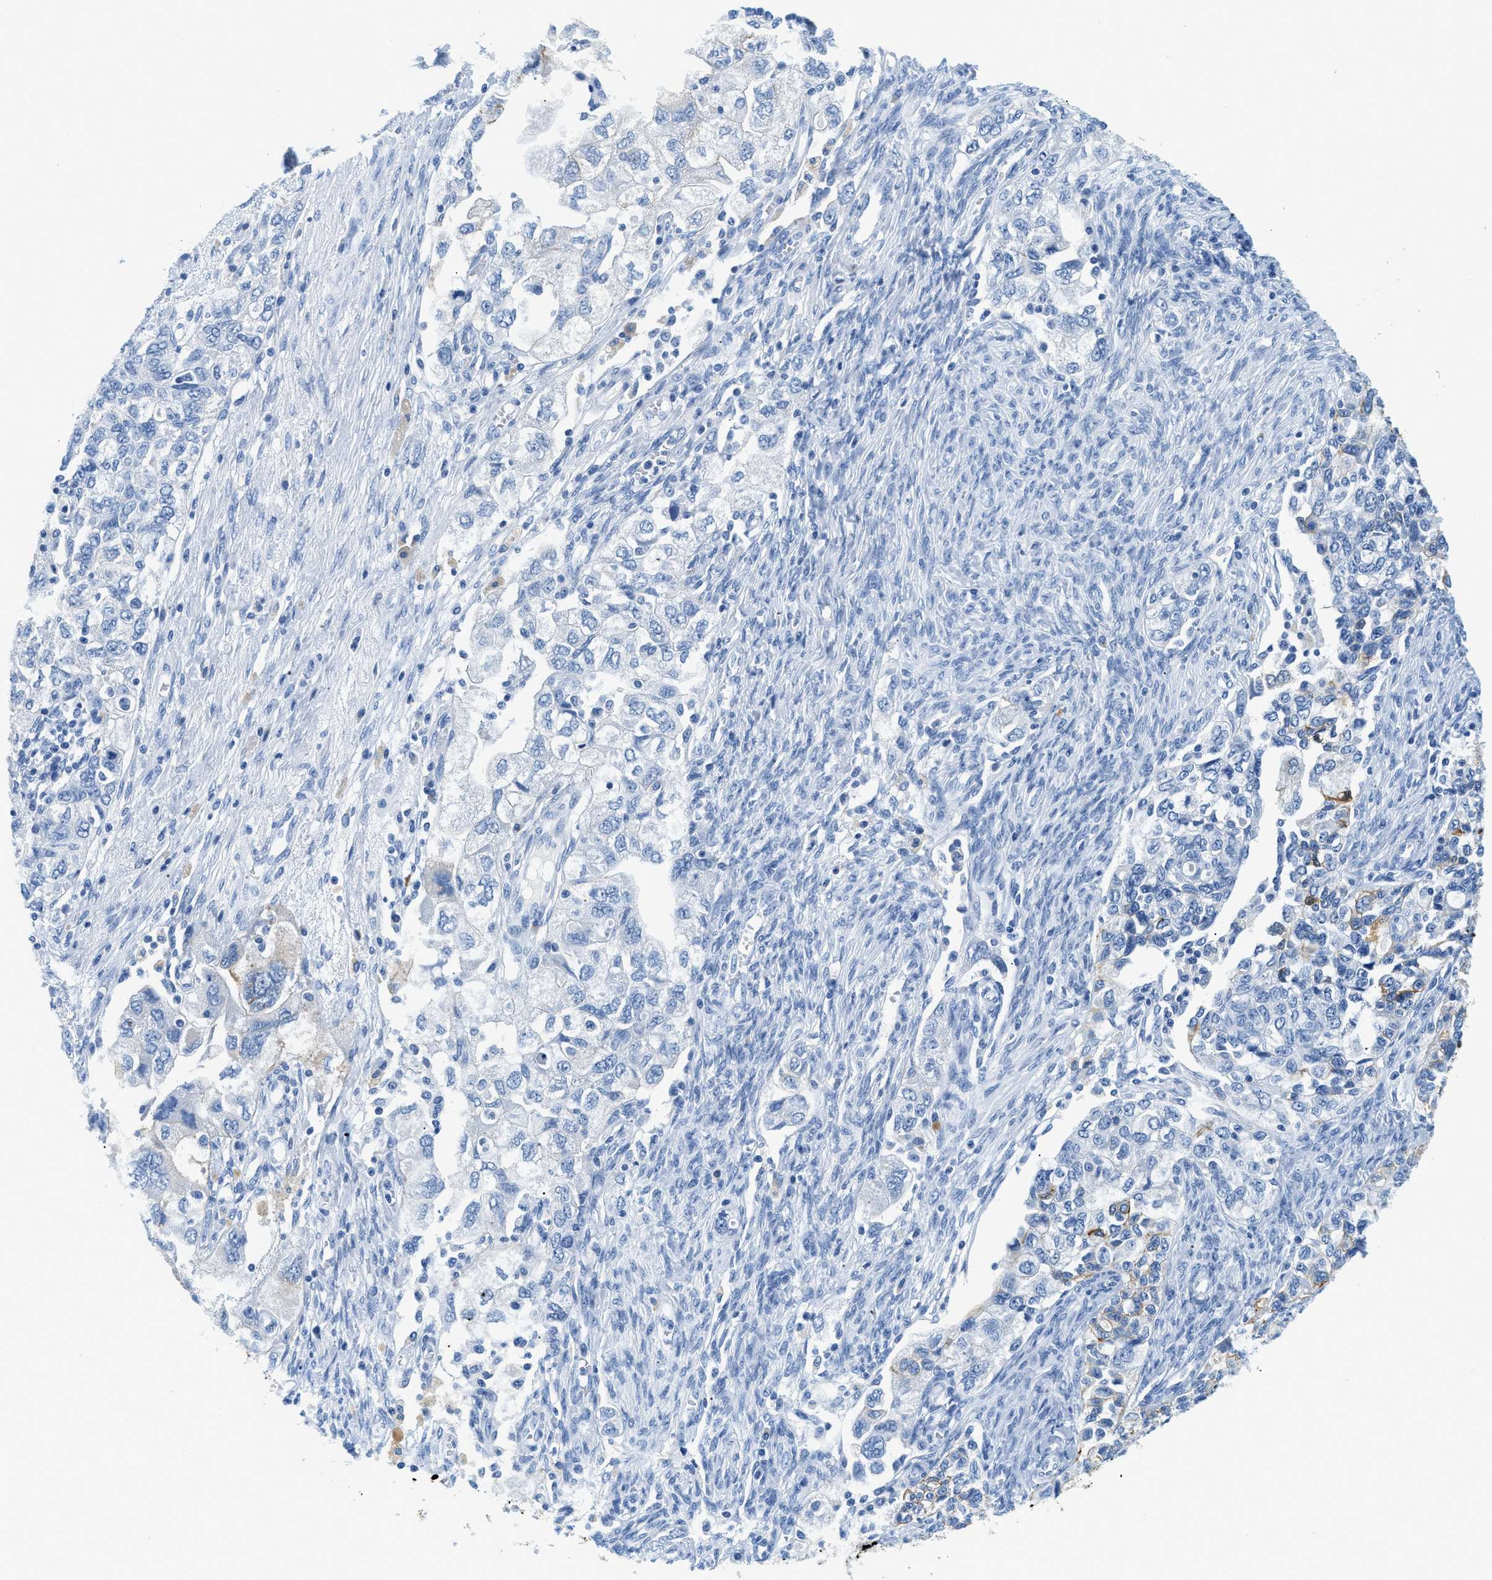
{"staining": {"intensity": "negative", "quantity": "none", "location": "none"}, "tissue": "ovarian cancer", "cell_type": "Tumor cells", "image_type": "cancer", "snomed": [{"axis": "morphology", "description": "Carcinoma, NOS"}, {"axis": "morphology", "description": "Cystadenocarcinoma, serous, NOS"}, {"axis": "topography", "description": "Ovary"}], "caption": "Human ovarian cancer (carcinoma) stained for a protein using IHC displays no positivity in tumor cells.", "gene": "STXBP2", "patient": {"sex": "female", "age": 69}}